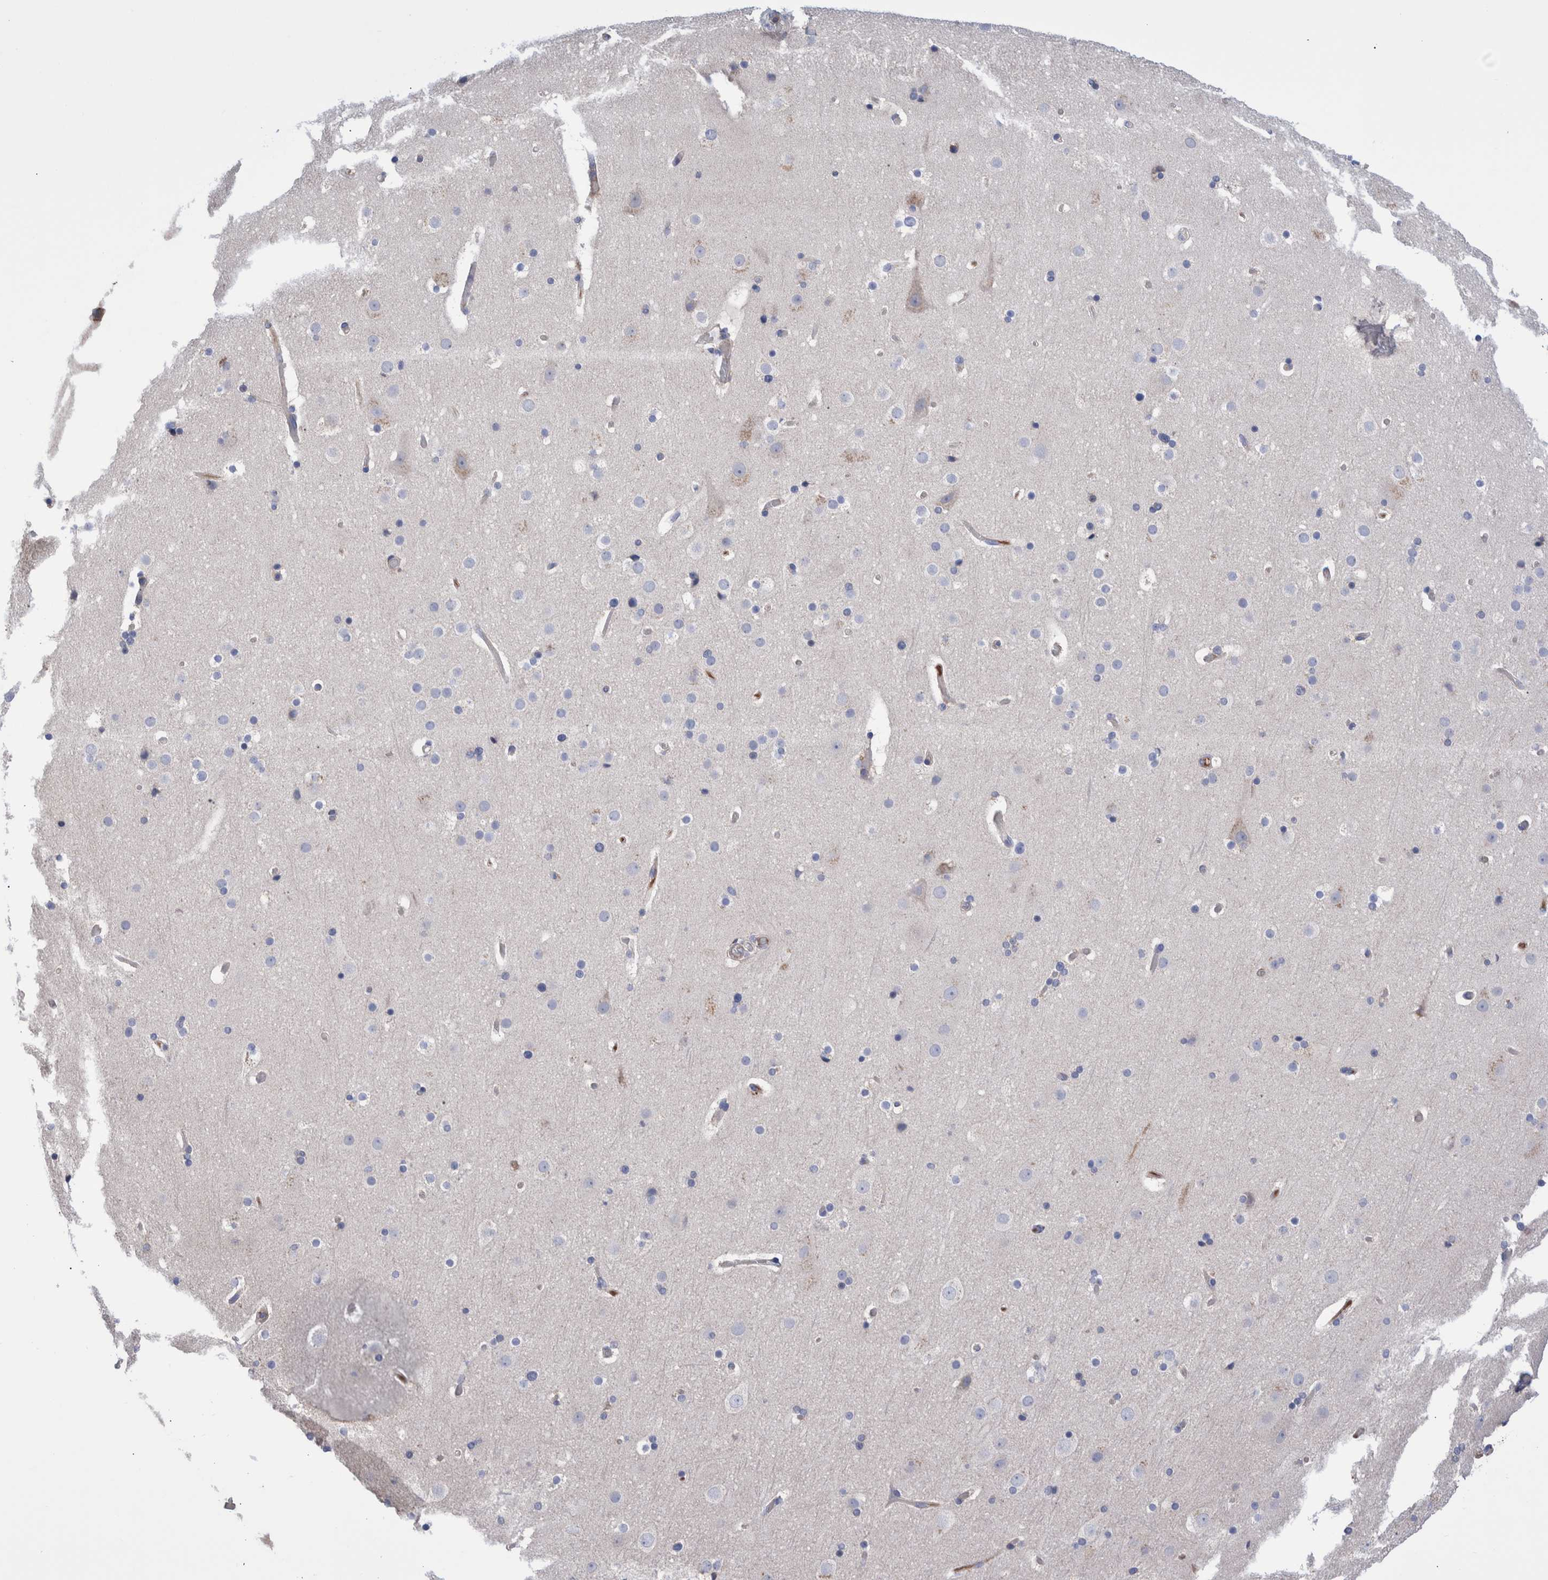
{"staining": {"intensity": "negative", "quantity": "none", "location": "none"}, "tissue": "cerebral cortex", "cell_type": "Endothelial cells", "image_type": "normal", "snomed": [{"axis": "morphology", "description": "Normal tissue, NOS"}, {"axis": "topography", "description": "Cerebral cortex"}], "caption": "IHC histopathology image of normal cerebral cortex: human cerebral cortex stained with DAB (3,3'-diaminobenzidine) reveals no significant protein staining in endothelial cells.", "gene": "DLL4", "patient": {"sex": "male", "age": 57}}